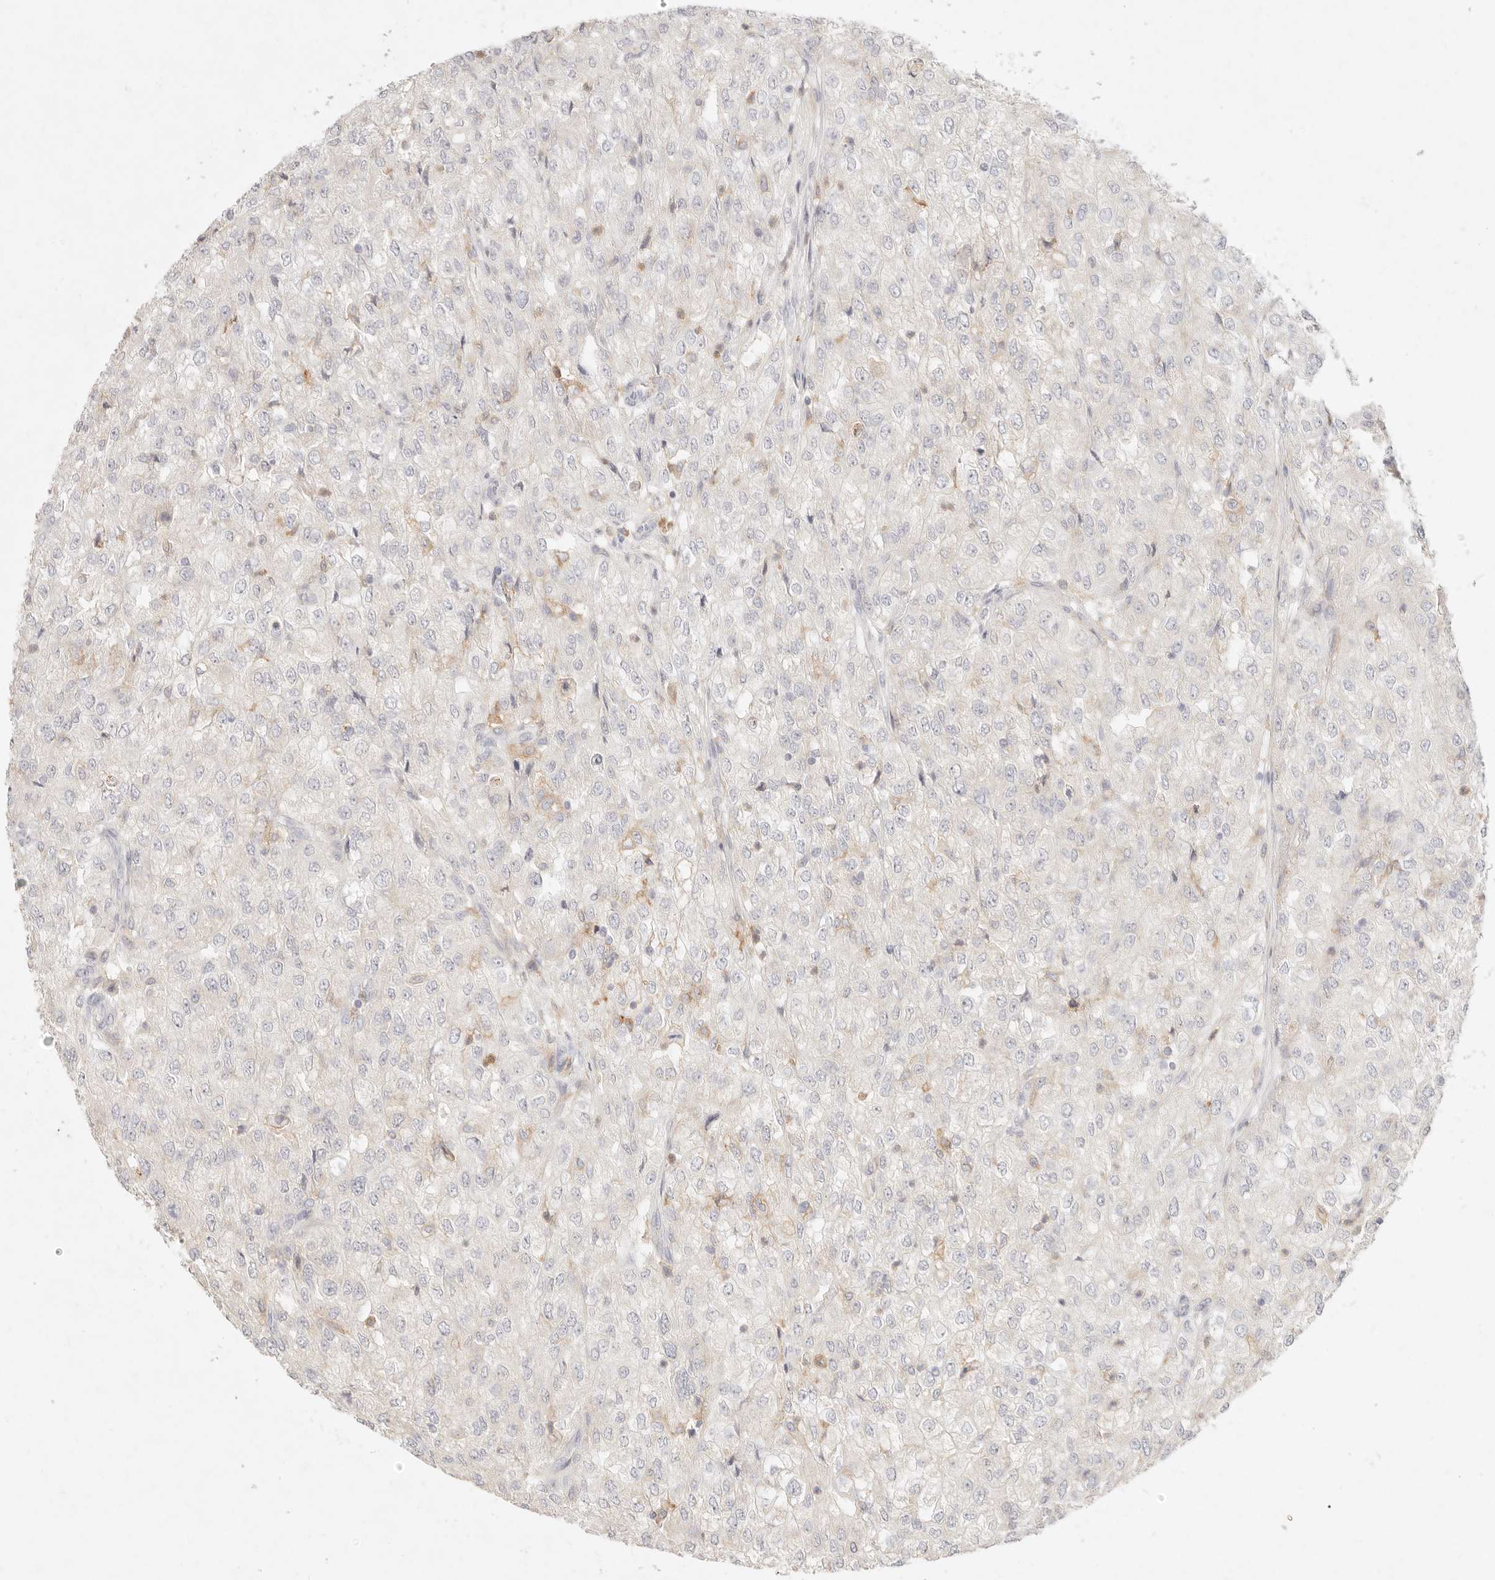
{"staining": {"intensity": "negative", "quantity": "none", "location": "none"}, "tissue": "renal cancer", "cell_type": "Tumor cells", "image_type": "cancer", "snomed": [{"axis": "morphology", "description": "Adenocarcinoma, NOS"}, {"axis": "topography", "description": "Kidney"}], "caption": "Tumor cells are negative for brown protein staining in renal cancer (adenocarcinoma). (Brightfield microscopy of DAB immunohistochemistry (IHC) at high magnification).", "gene": "GPR84", "patient": {"sex": "female", "age": 54}}